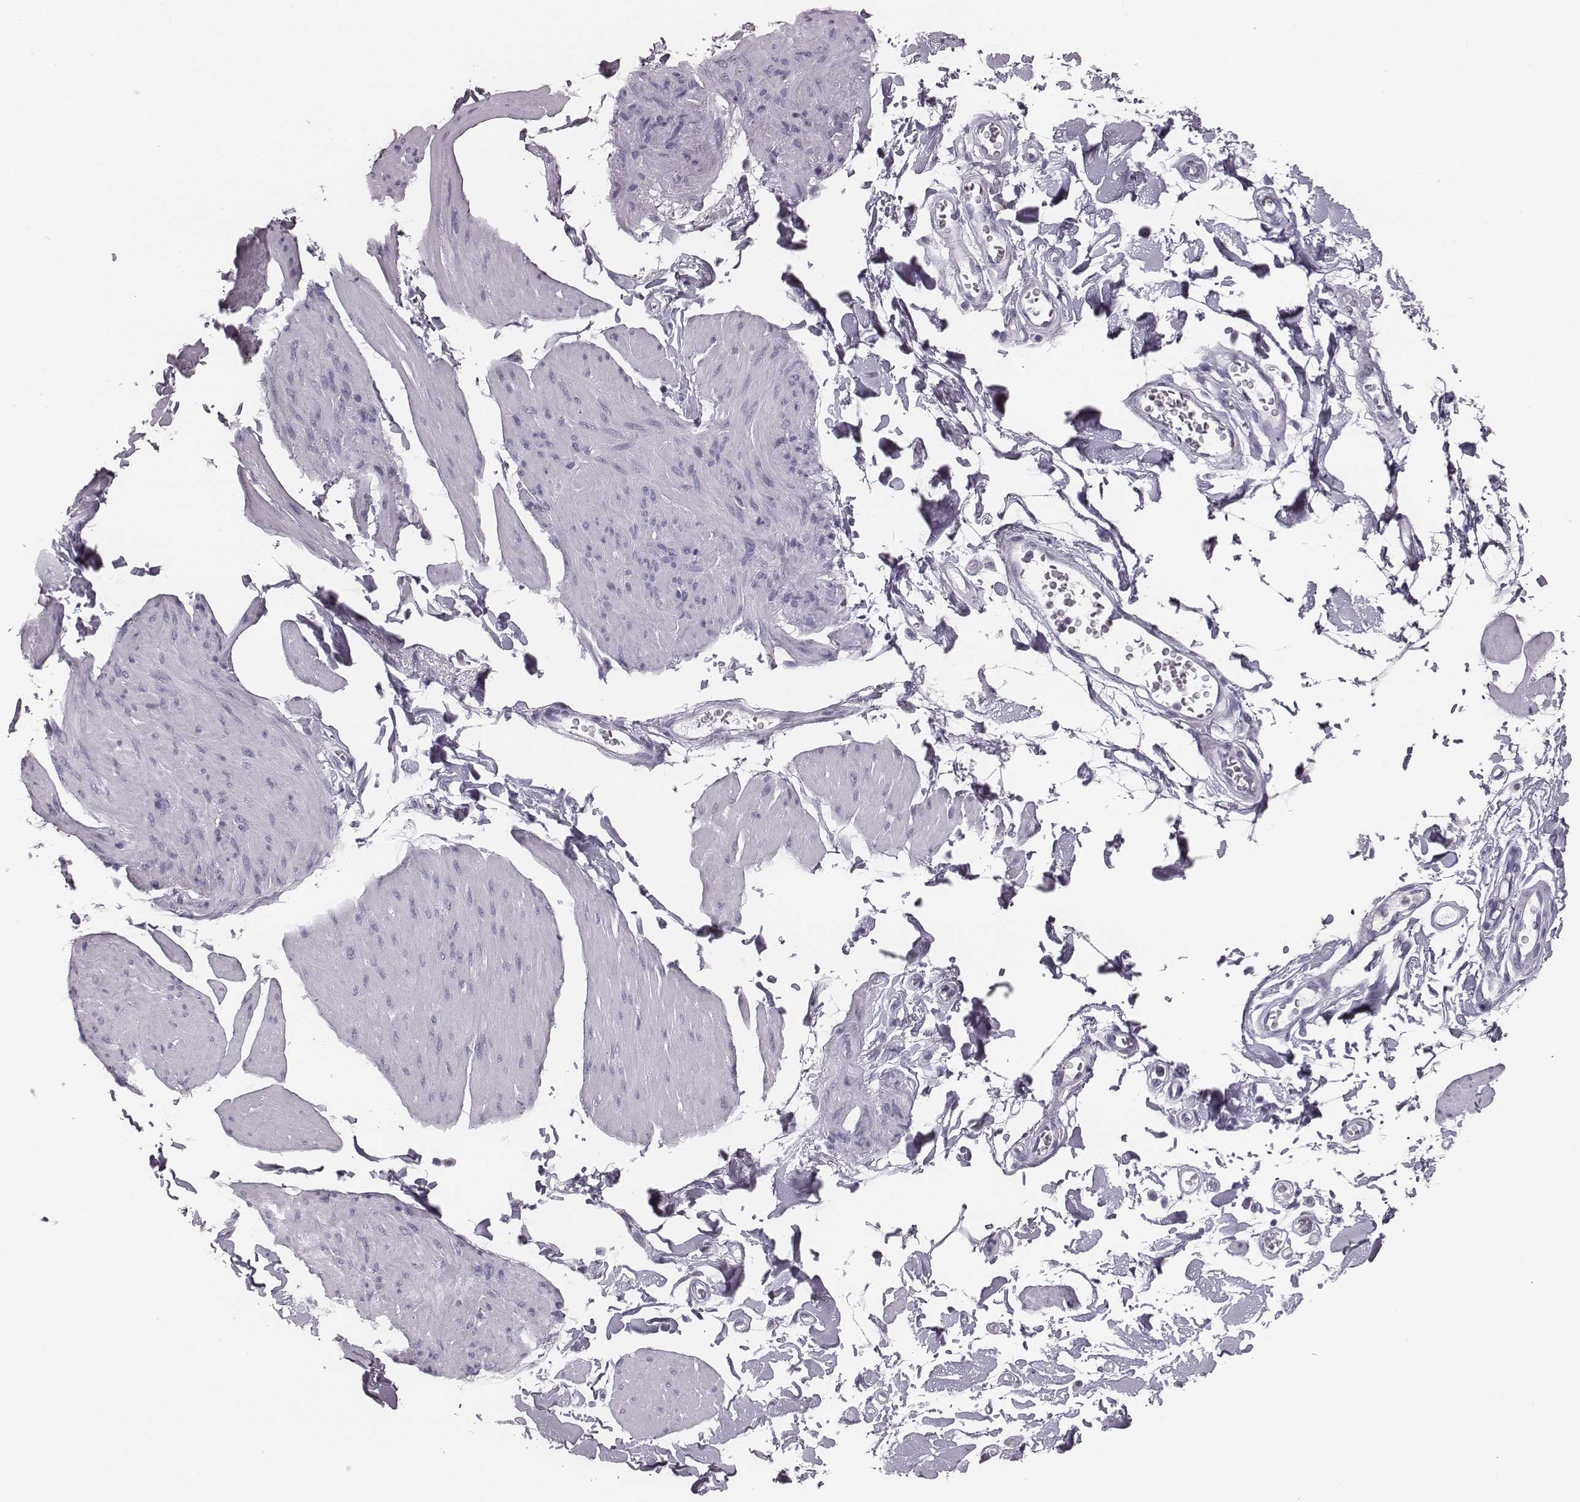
{"staining": {"intensity": "negative", "quantity": "none", "location": "none"}, "tissue": "smooth muscle", "cell_type": "Smooth muscle cells", "image_type": "normal", "snomed": [{"axis": "morphology", "description": "Normal tissue, NOS"}, {"axis": "topography", "description": "Adipose tissue"}, {"axis": "topography", "description": "Smooth muscle"}, {"axis": "topography", "description": "Peripheral nerve tissue"}], "caption": "DAB (3,3'-diaminobenzidine) immunohistochemical staining of benign smooth muscle exhibits no significant expression in smooth muscle cells.", "gene": "CSH1", "patient": {"sex": "male", "age": 83}}